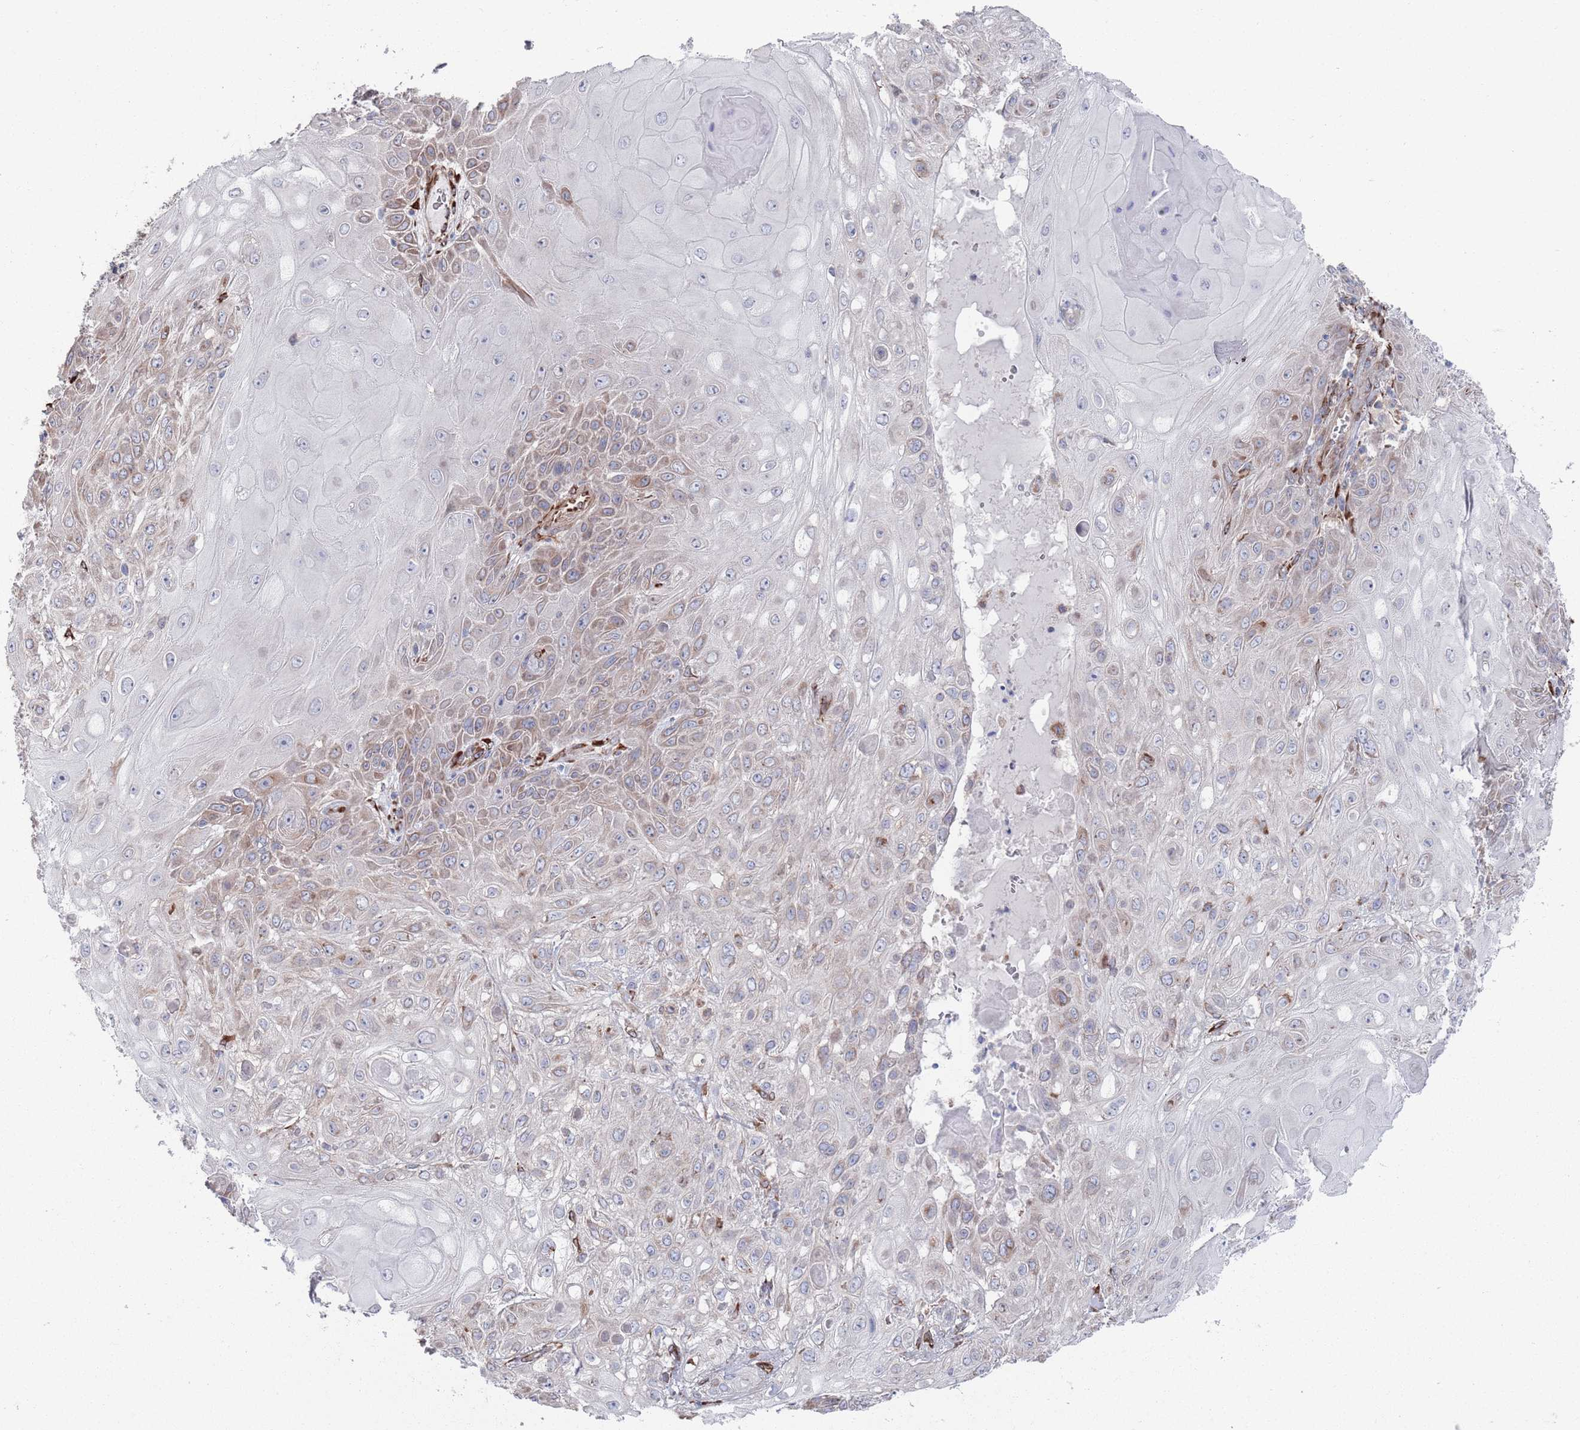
{"staining": {"intensity": "weak", "quantity": "<25%", "location": "cytoplasmic/membranous"}, "tissue": "skin cancer", "cell_type": "Tumor cells", "image_type": "cancer", "snomed": [{"axis": "morphology", "description": "Normal tissue, NOS"}, {"axis": "morphology", "description": "Squamous cell carcinoma, NOS"}, {"axis": "topography", "description": "Skin"}, {"axis": "topography", "description": "Cartilage tissue"}], "caption": "Immunohistochemistry (IHC) histopathology image of squamous cell carcinoma (skin) stained for a protein (brown), which reveals no positivity in tumor cells.", "gene": "CCDC106", "patient": {"sex": "female", "age": 79}}